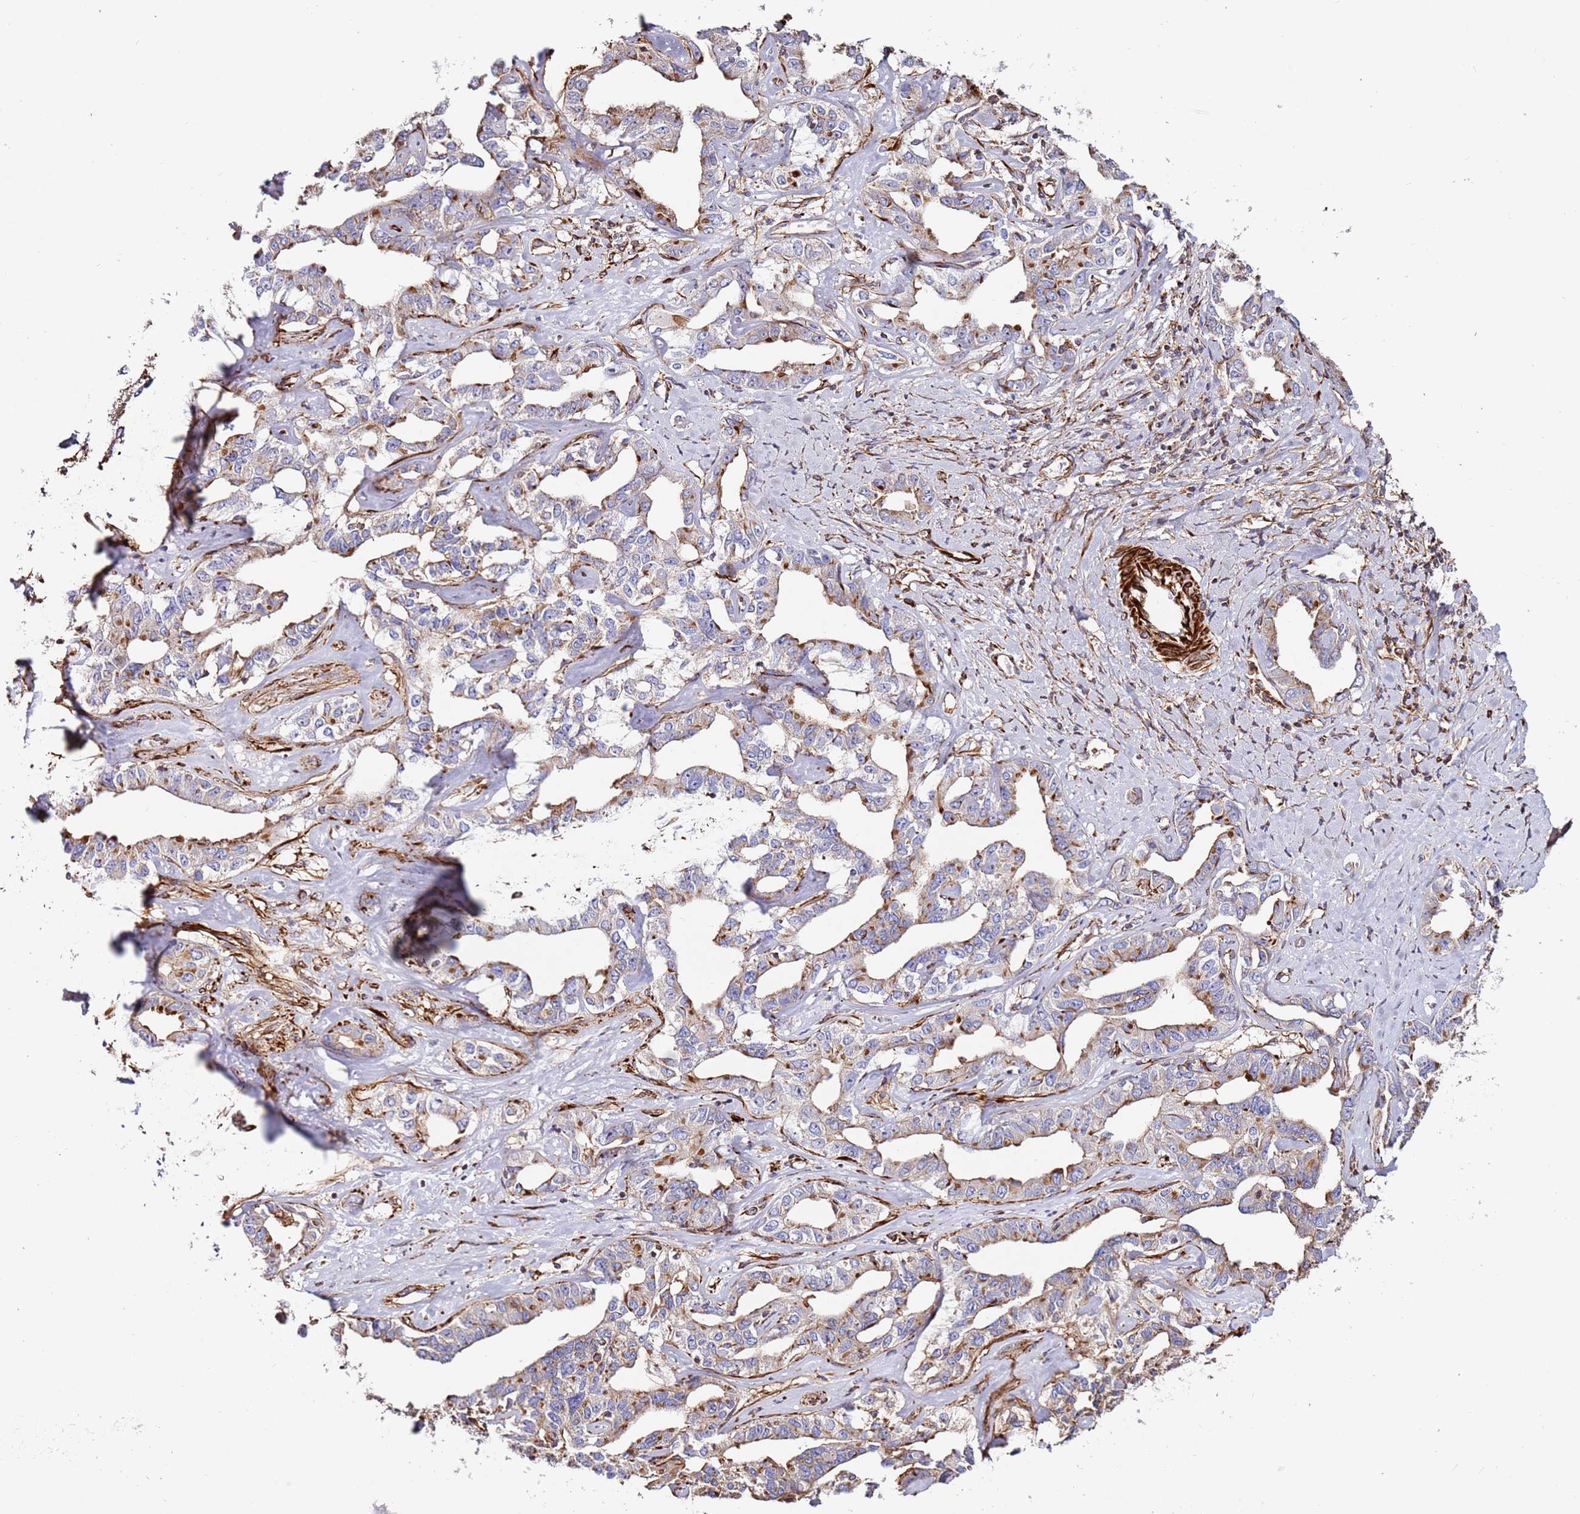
{"staining": {"intensity": "moderate", "quantity": "<25%", "location": "cytoplasmic/membranous"}, "tissue": "liver cancer", "cell_type": "Tumor cells", "image_type": "cancer", "snomed": [{"axis": "morphology", "description": "Cholangiocarcinoma"}, {"axis": "topography", "description": "Liver"}], "caption": "Human liver cancer (cholangiocarcinoma) stained with a protein marker demonstrates moderate staining in tumor cells.", "gene": "MRGPRE", "patient": {"sex": "male", "age": 59}}